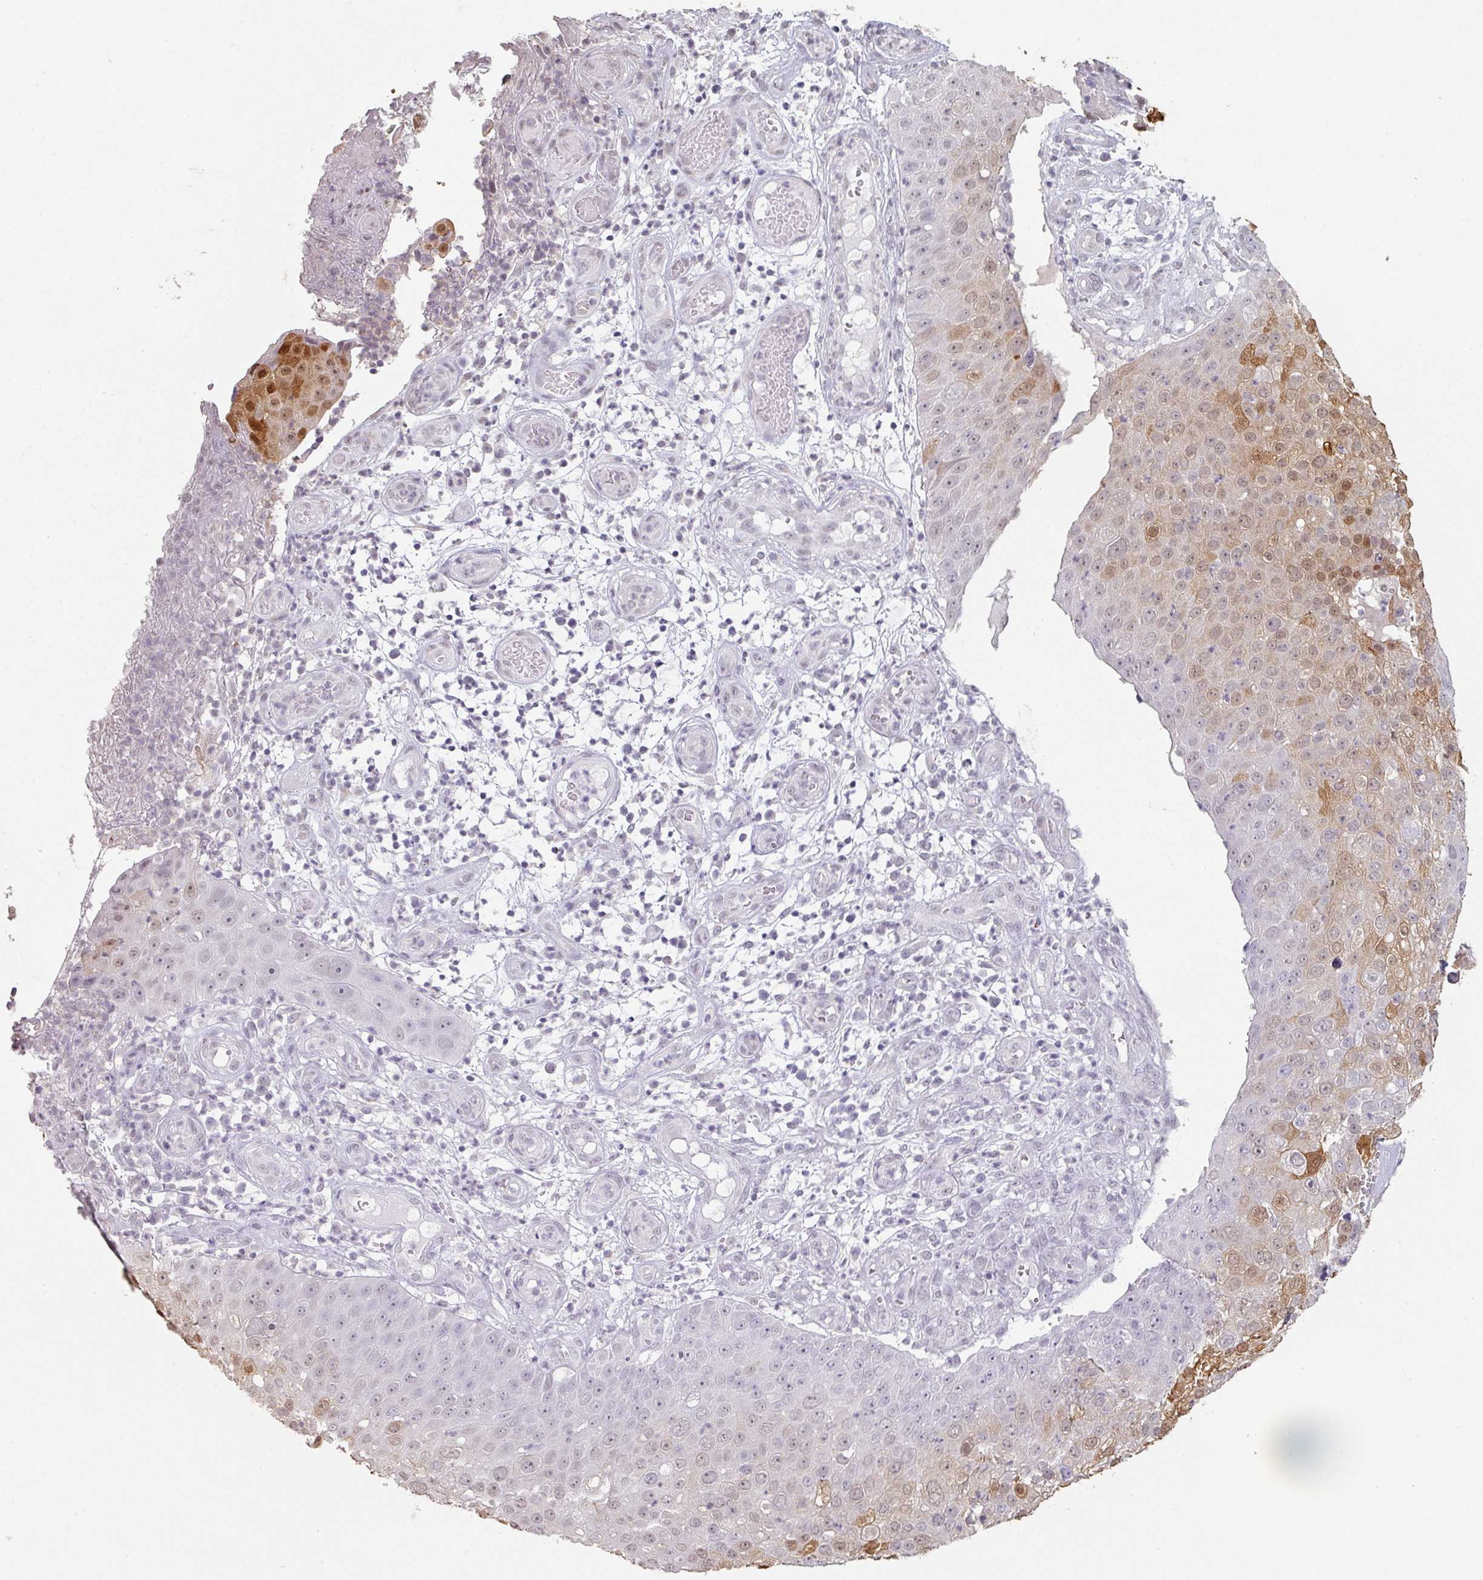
{"staining": {"intensity": "strong", "quantity": "<25%", "location": "cytoplasmic/membranous,nuclear"}, "tissue": "skin cancer", "cell_type": "Tumor cells", "image_type": "cancer", "snomed": [{"axis": "morphology", "description": "Squamous cell carcinoma, NOS"}, {"axis": "topography", "description": "Skin"}], "caption": "High-magnification brightfield microscopy of squamous cell carcinoma (skin) stained with DAB (brown) and counterstained with hematoxylin (blue). tumor cells exhibit strong cytoplasmic/membranous and nuclear positivity is seen in about<25% of cells.", "gene": "SPRR1A", "patient": {"sex": "male", "age": 71}}